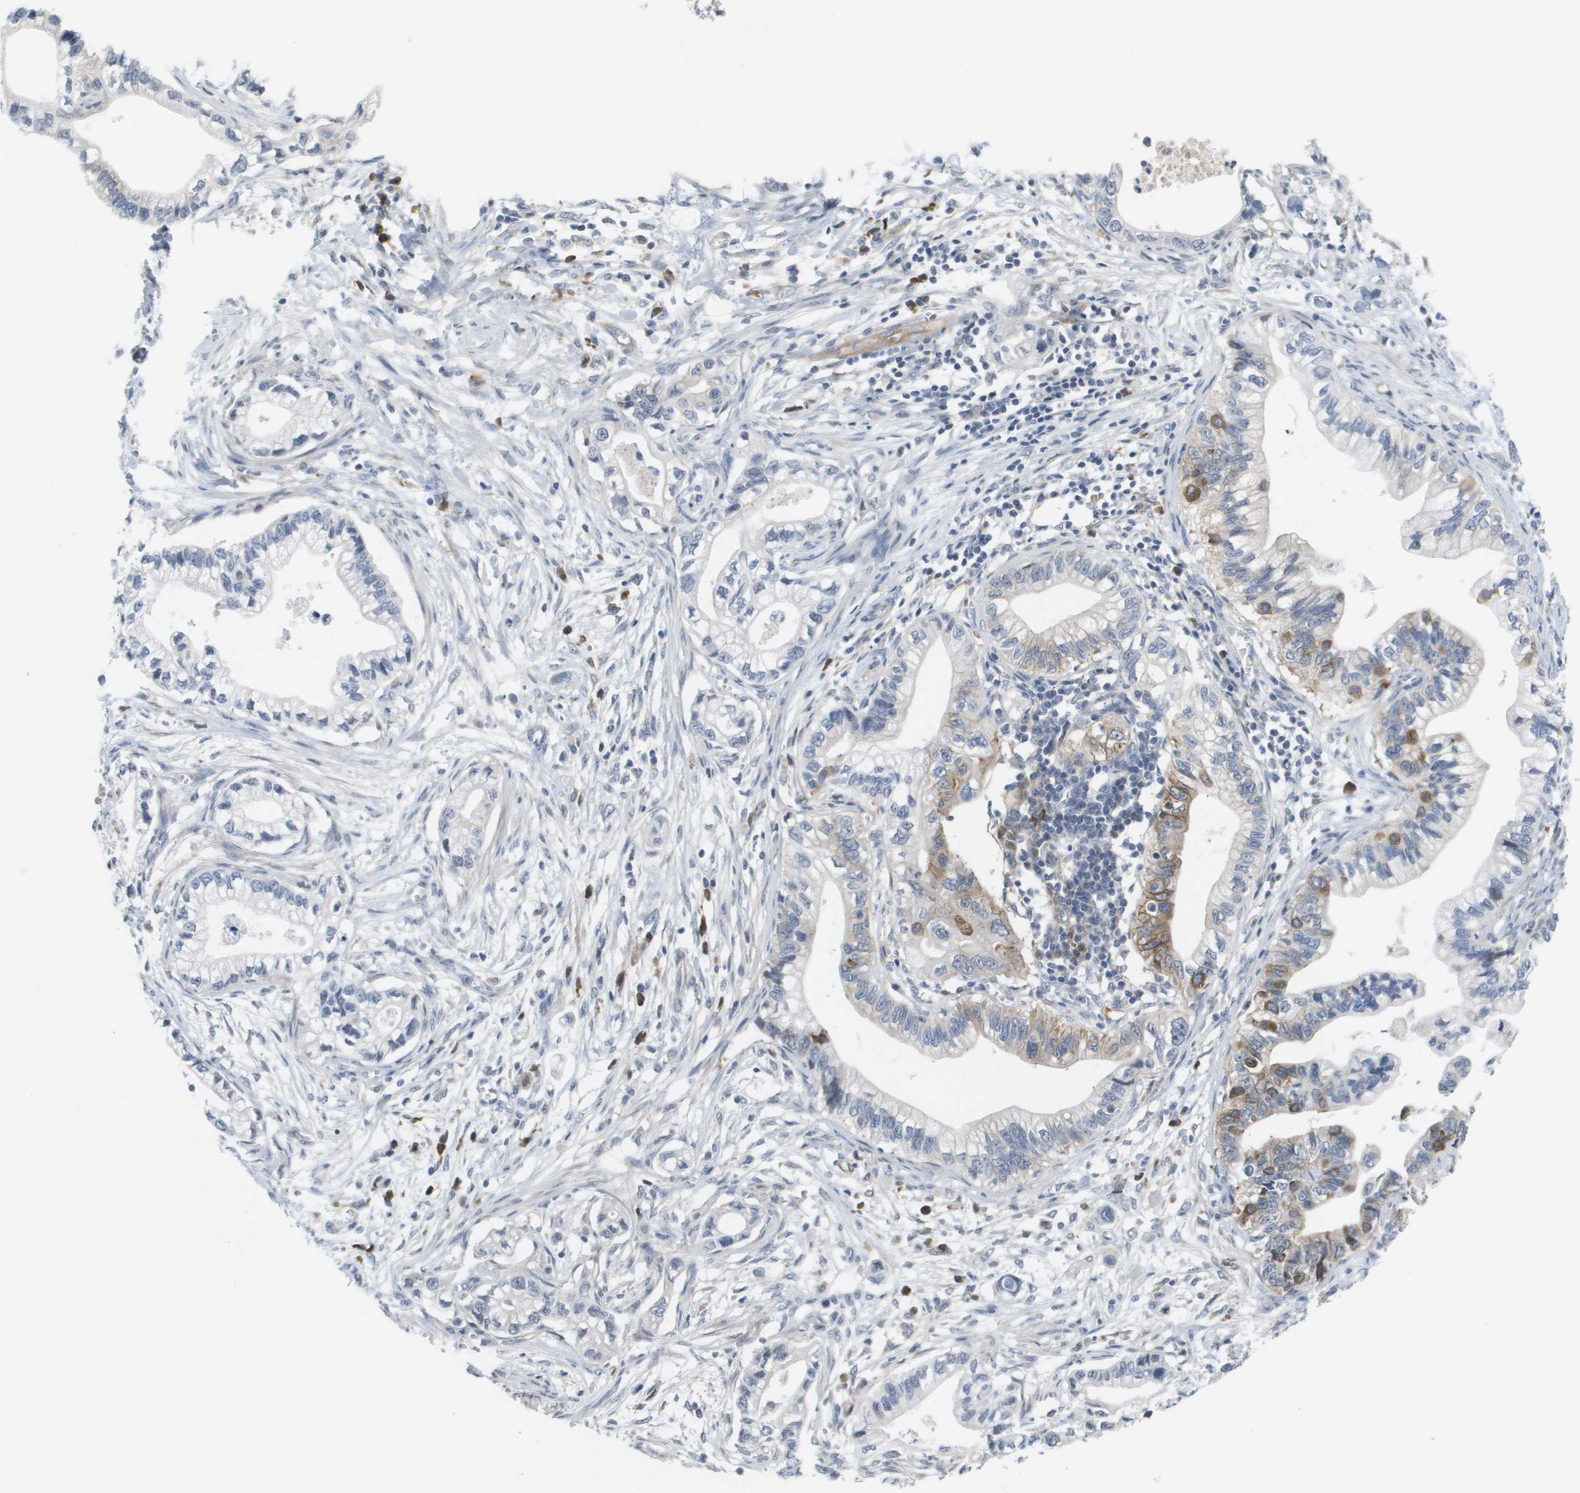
{"staining": {"intensity": "moderate", "quantity": "<25%", "location": "cytoplasmic/membranous"}, "tissue": "pancreatic cancer", "cell_type": "Tumor cells", "image_type": "cancer", "snomed": [{"axis": "morphology", "description": "Adenocarcinoma, NOS"}, {"axis": "topography", "description": "Pancreas"}], "caption": "The photomicrograph exhibits immunohistochemical staining of pancreatic cancer. There is moderate cytoplasmic/membranous expression is seen in about <25% of tumor cells. (Brightfield microscopy of DAB IHC at high magnification).", "gene": "MARCHF8", "patient": {"sex": "male", "age": 56}}